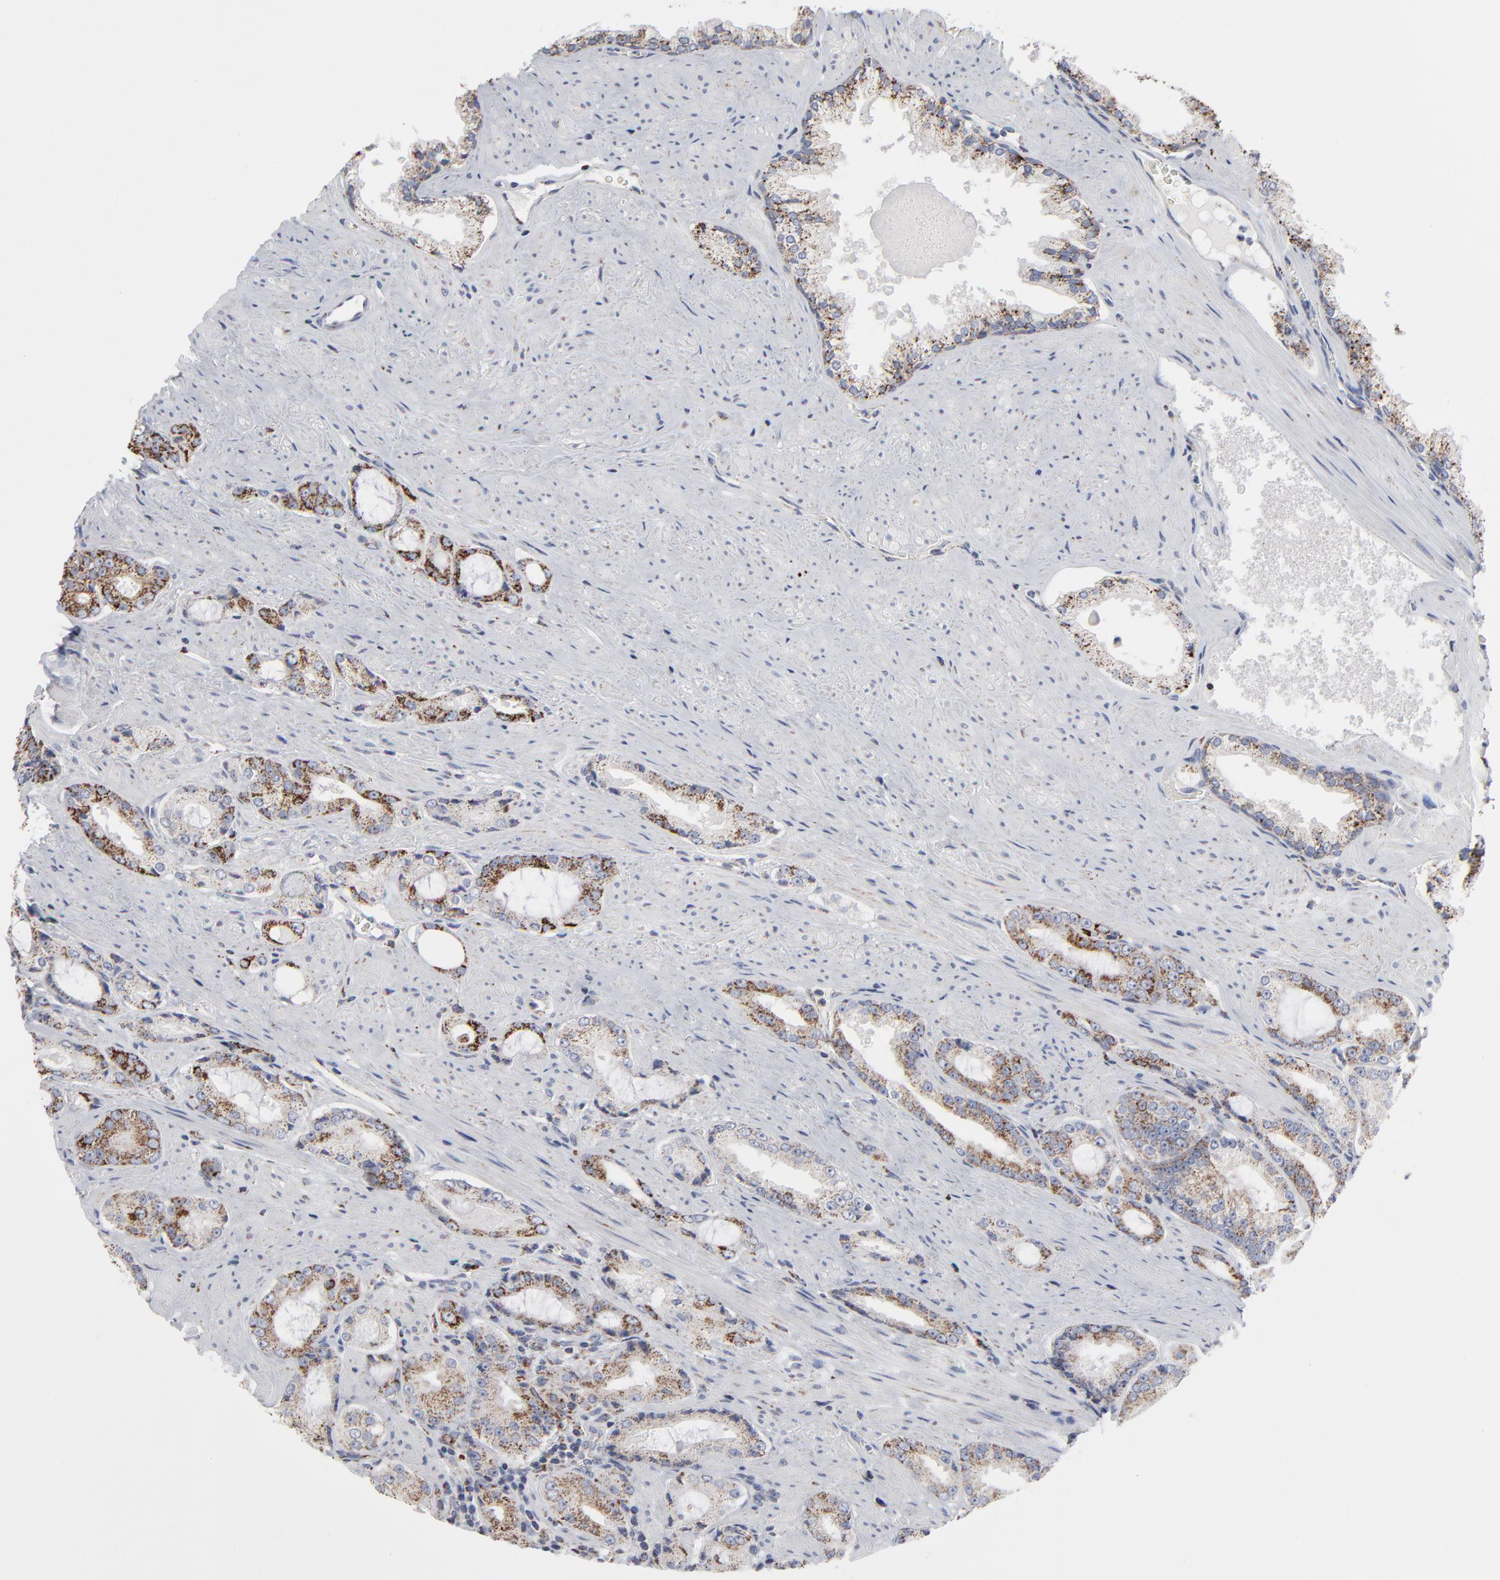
{"staining": {"intensity": "moderate", "quantity": ">75%", "location": "cytoplasmic/membranous"}, "tissue": "prostate cancer", "cell_type": "Tumor cells", "image_type": "cancer", "snomed": [{"axis": "morphology", "description": "Adenocarcinoma, Medium grade"}, {"axis": "topography", "description": "Prostate"}], "caption": "Immunohistochemistry of human prostate cancer (adenocarcinoma (medium-grade)) exhibits medium levels of moderate cytoplasmic/membranous staining in about >75% of tumor cells. (IHC, brightfield microscopy, high magnification).", "gene": "TXNRD2", "patient": {"sex": "male", "age": 60}}